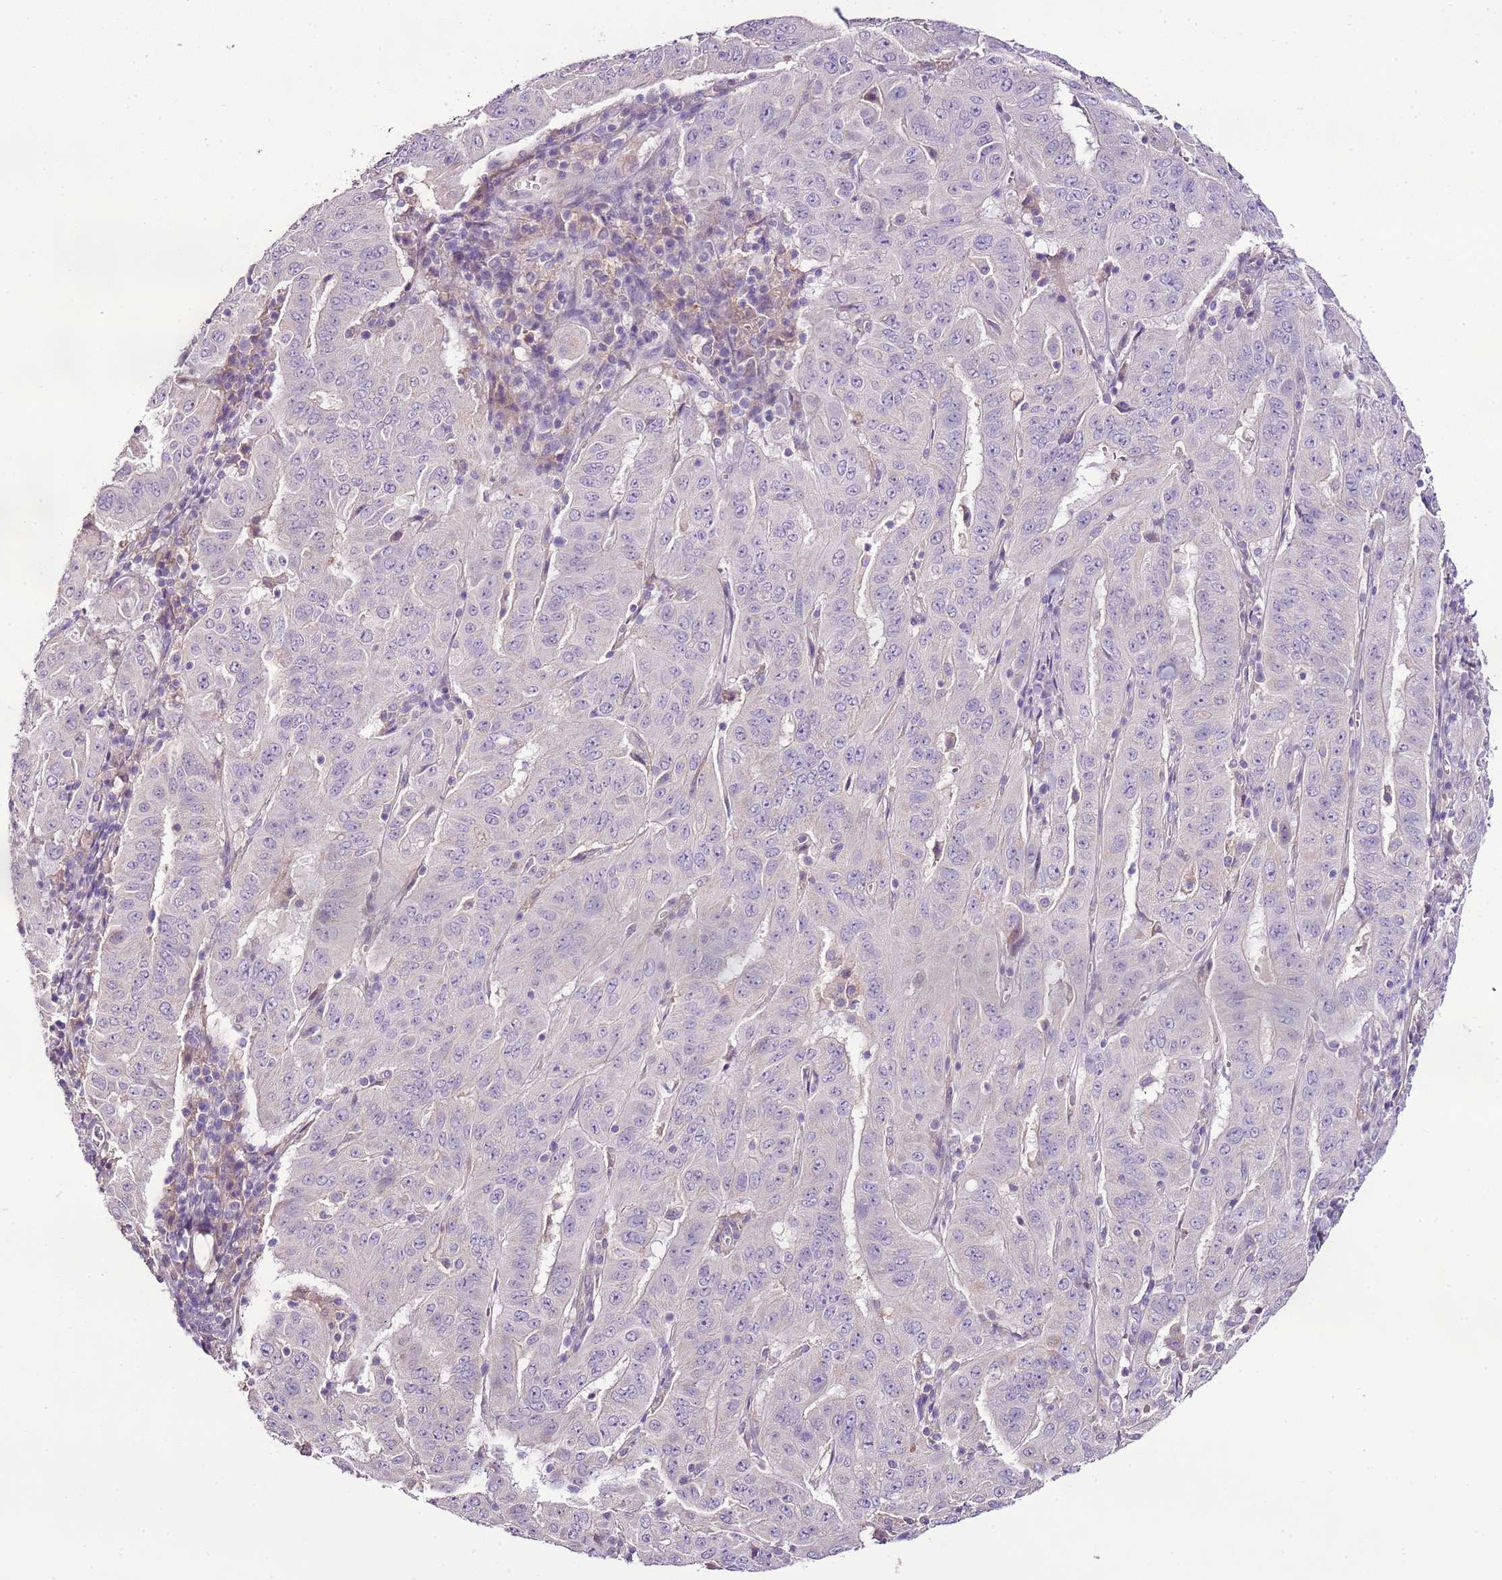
{"staining": {"intensity": "negative", "quantity": "none", "location": "none"}, "tissue": "pancreatic cancer", "cell_type": "Tumor cells", "image_type": "cancer", "snomed": [{"axis": "morphology", "description": "Adenocarcinoma, NOS"}, {"axis": "topography", "description": "Pancreas"}], "caption": "DAB (3,3'-diaminobenzidine) immunohistochemical staining of pancreatic cancer (adenocarcinoma) reveals no significant staining in tumor cells. The staining is performed using DAB (3,3'-diaminobenzidine) brown chromogen with nuclei counter-stained in using hematoxylin.", "gene": "CMKLR1", "patient": {"sex": "male", "age": 63}}